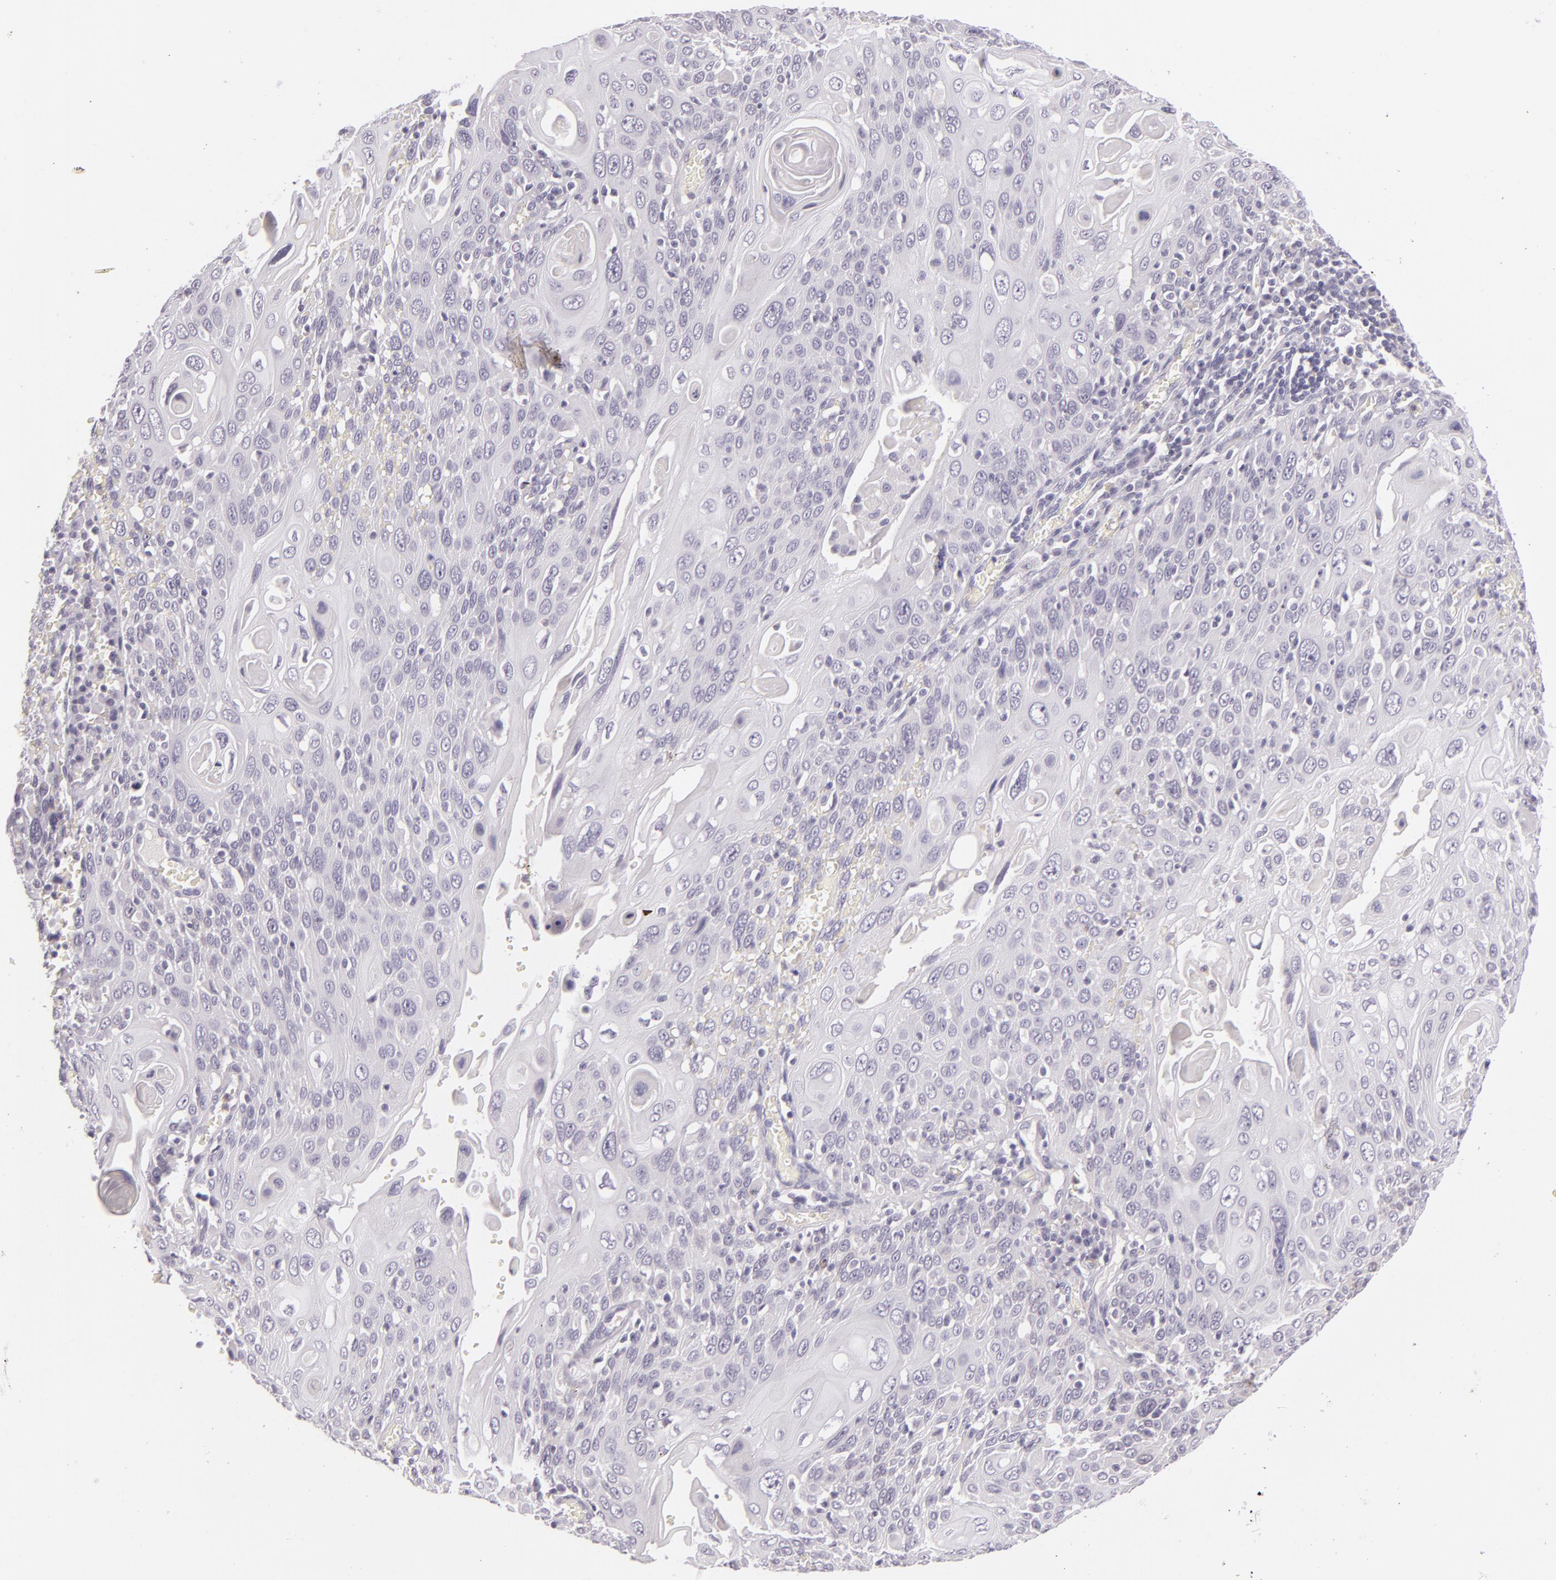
{"staining": {"intensity": "negative", "quantity": "none", "location": "none"}, "tissue": "cervical cancer", "cell_type": "Tumor cells", "image_type": "cancer", "snomed": [{"axis": "morphology", "description": "Squamous cell carcinoma, NOS"}, {"axis": "topography", "description": "Cervix"}], "caption": "A high-resolution photomicrograph shows immunohistochemistry (IHC) staining of cervical cancer, which exhibits no significant staining in tumor cells.", "gene": "CBS", "patient": {"sex": "female", "age": 54}}